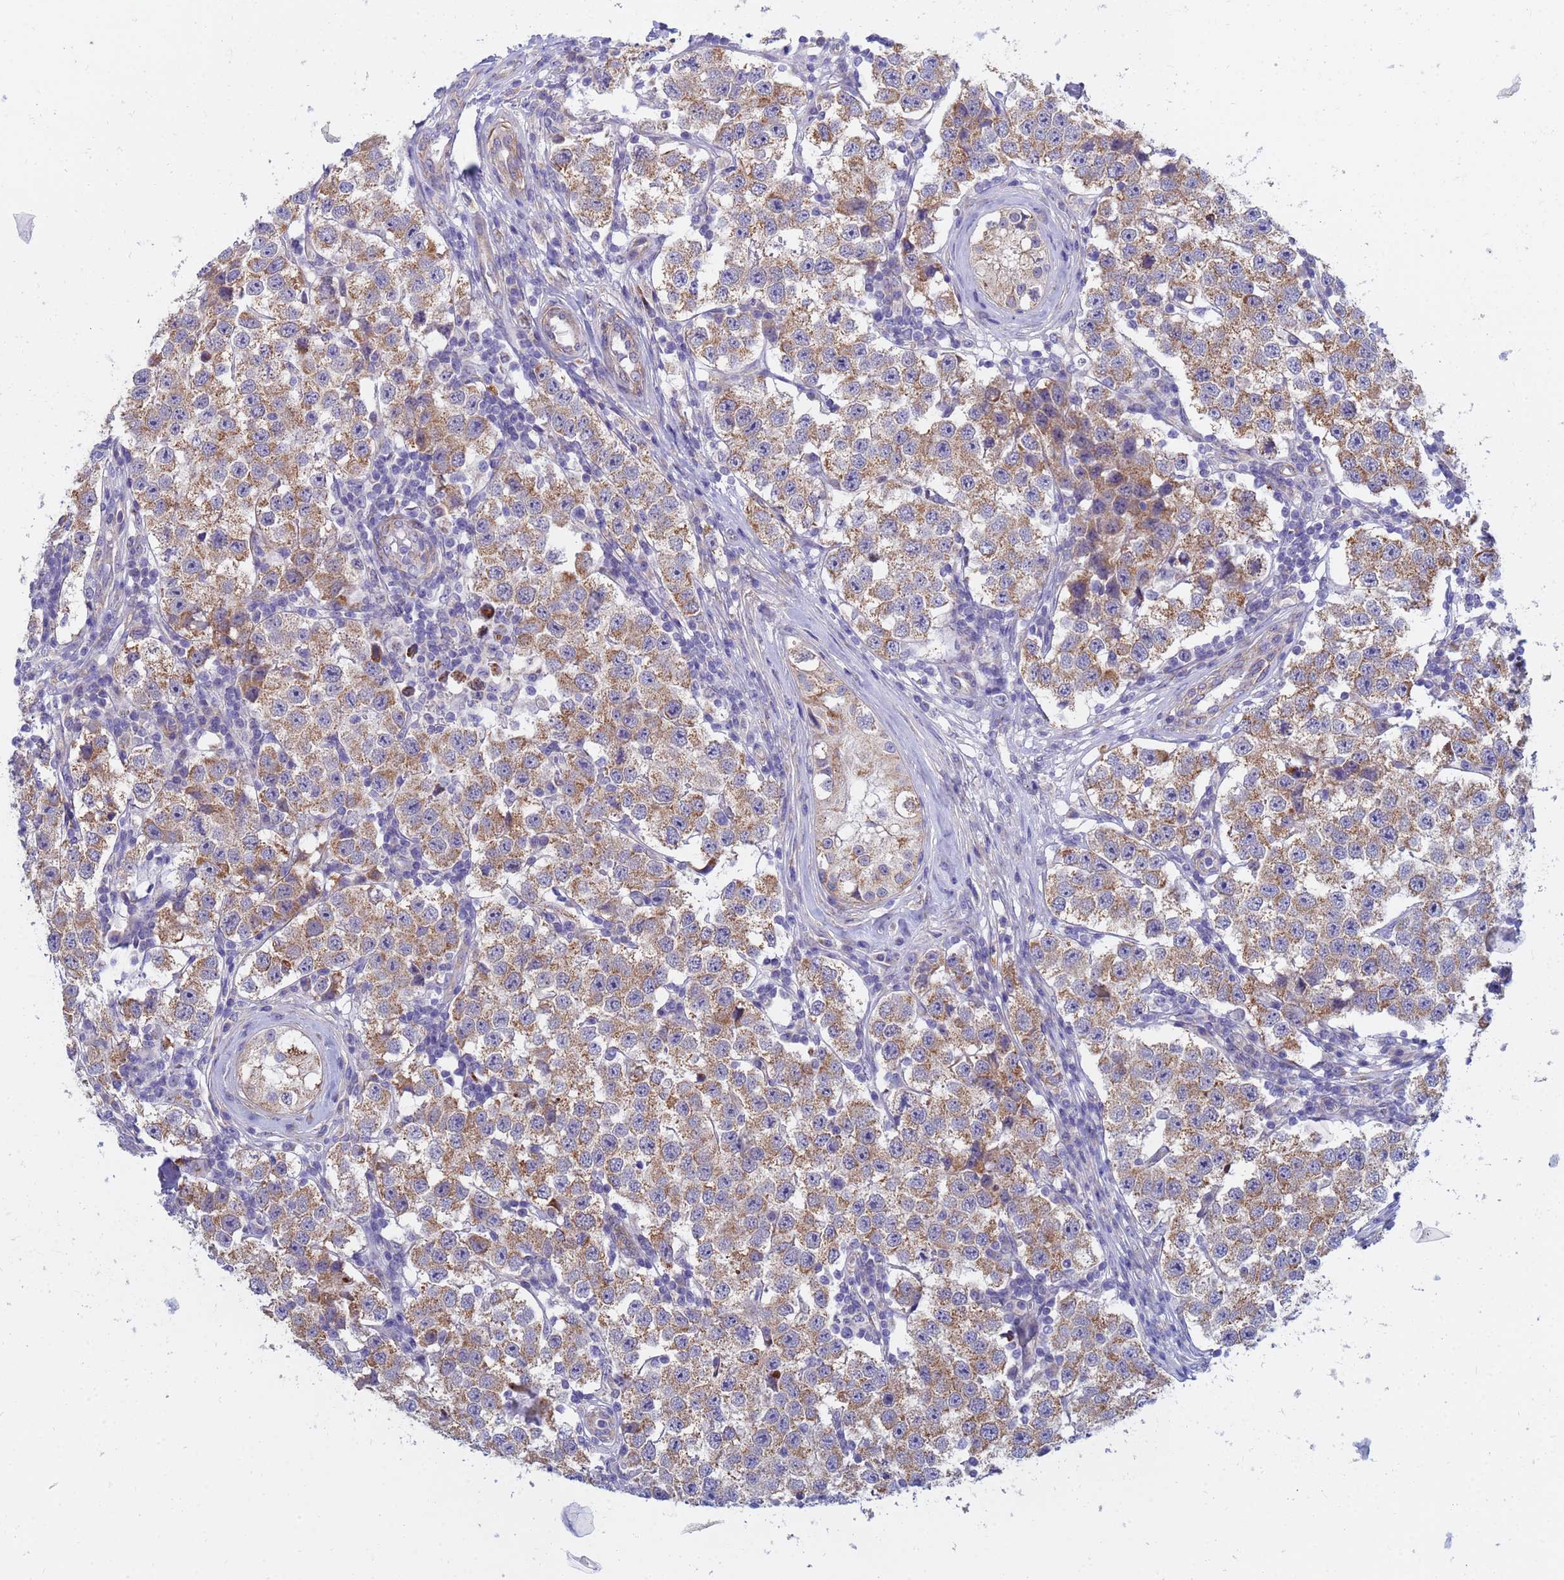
{"staining": {"intensity": "moderate", "quantity": ">75%", "location": "cytoplasmic/membranous"}, "tissue": "testis cancer", "cell_type": "Tumor cells", "image_type": "cancer", "snomed": [{"axis": "morphology", "description": "Seminoma, NOS"}, {"axis": "topography", "description": "Testis"}], "caption": "Immunohistochemistry image of neoplastic tissue: testis cancer (seminoma) stained using immunohistochemistry shows medium levels of moderate protein expression localized specifically in the cytoplasmic/membranous of tumor cells, appearing as a cytoplasmic/membranous brown color.", "gene": "SDR39U1", "patient": {"sex": "male", "age": 34}}